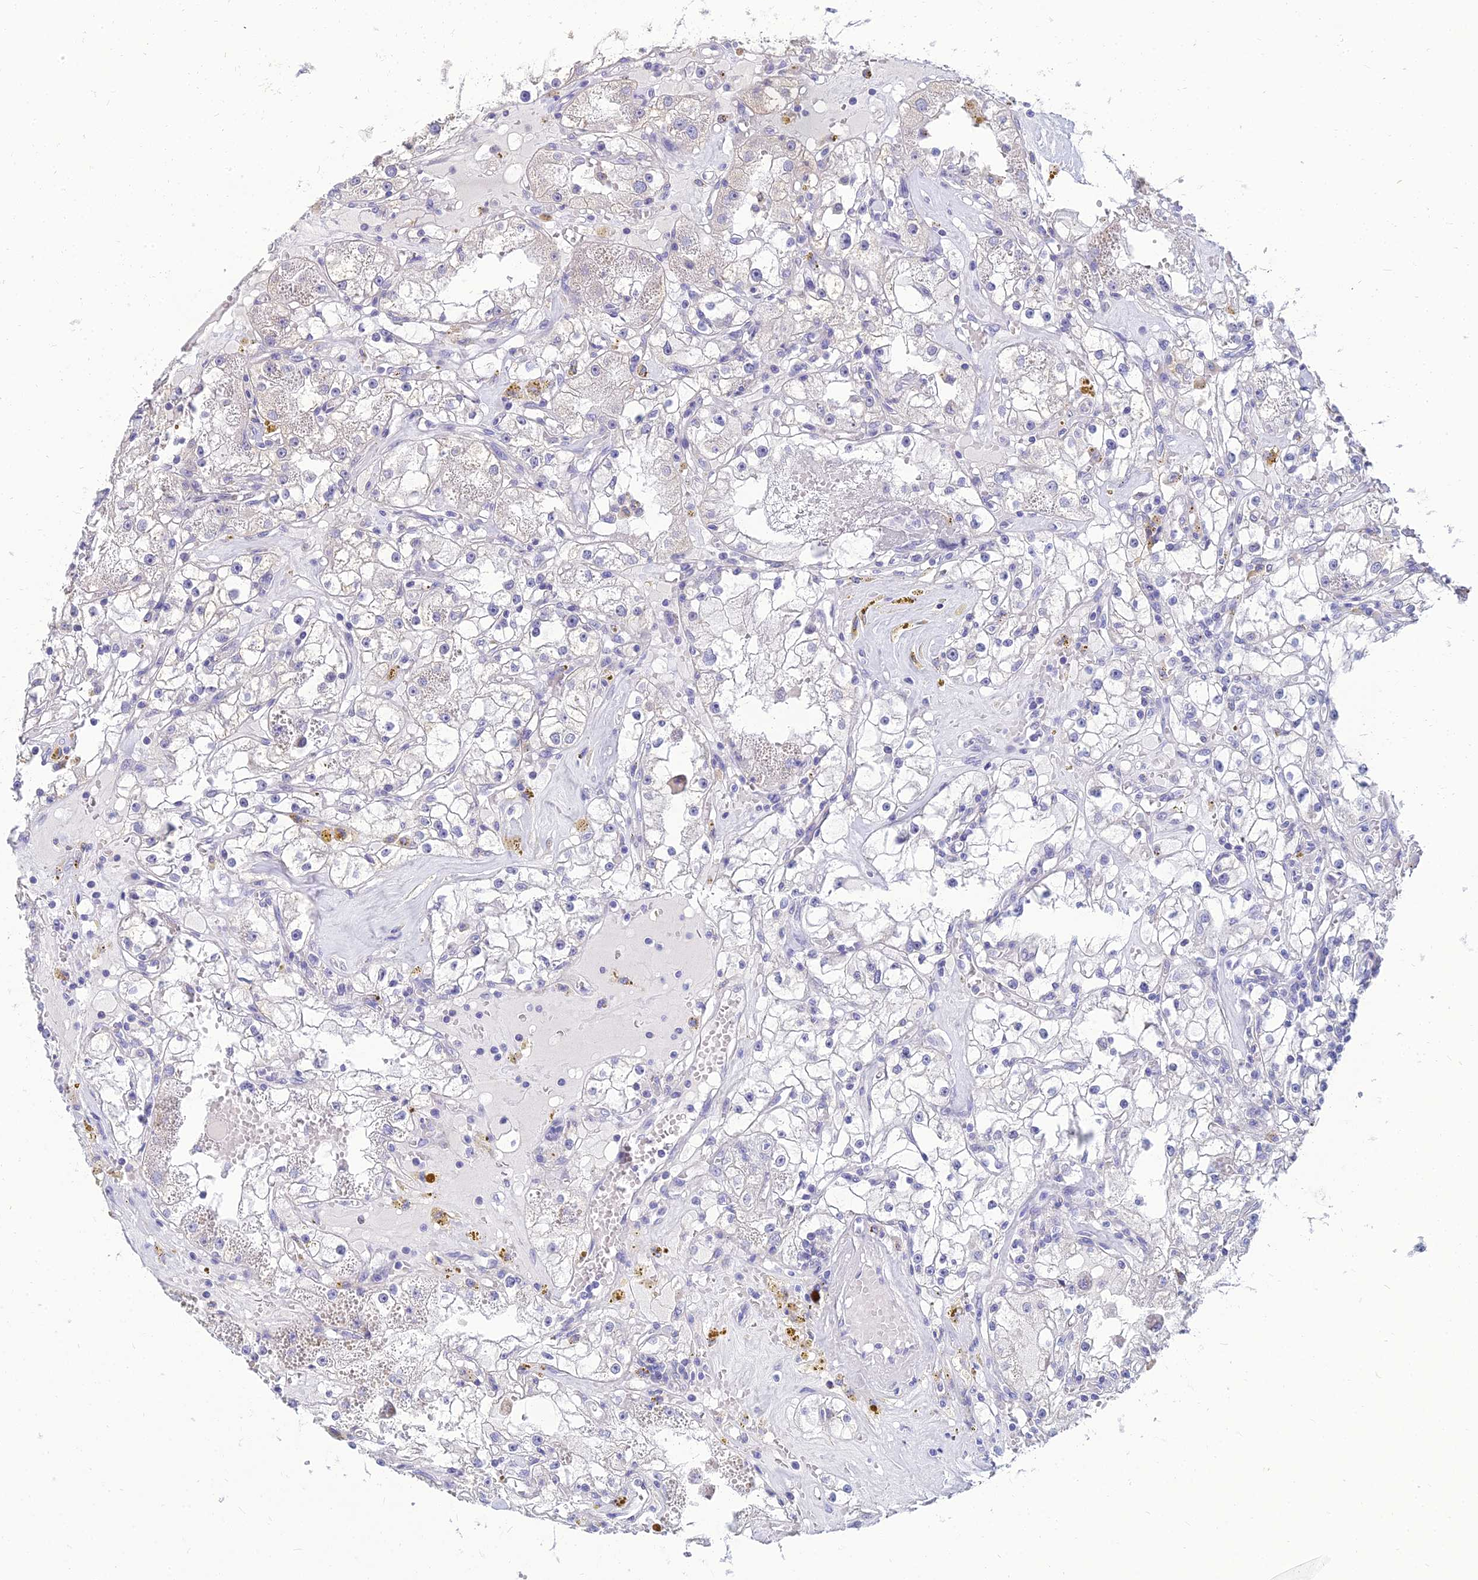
{"staining": {"intensity": "negative", "quantity": "none", "location": "none"}, "tissue": "renal cancer", "cell_type": "Tumor cells", "image_type": "cancer", "snomed": [{"axis": "morphology", "description": "Adenocarcinoma, NOS"}, {"axis": "topography", "description": "Kidney"}], "caption": "IHC of renal cancer exhibits no expression in tumor cells.", "gene": "NPY", "patient": {"sex": "male", "age": 56}}